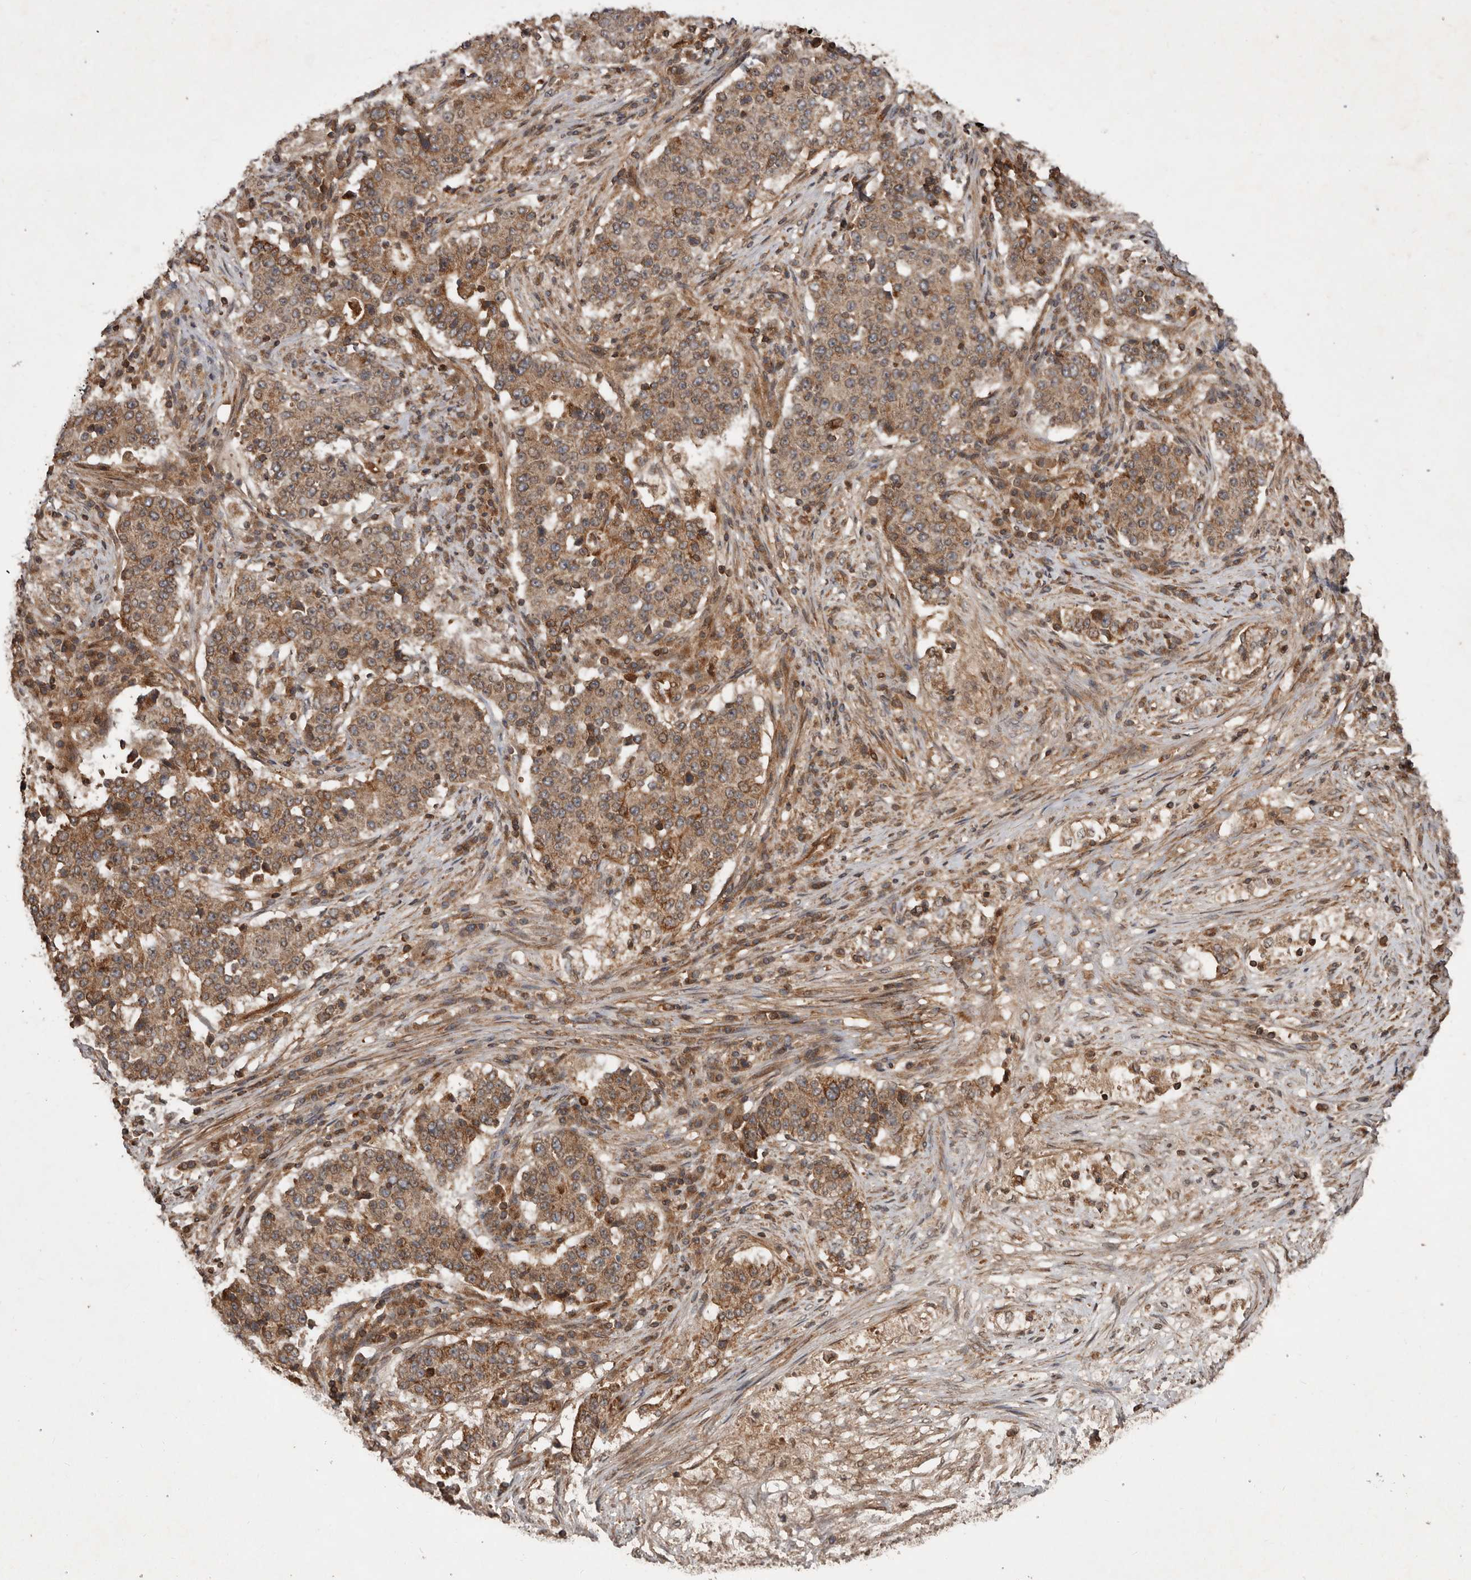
{"staining": {"intensity": "moderate", "quantity": ">75%", "location": "cytoplasmic/membranous"}, "tissue": "stomach cancer", "cell_type": "Tumor cells", "image_type": "cancer", "snomed": [{"axis": "morphology", "description": "Adenocarcinoma, NOS"}, {"axis": "topography", "description": "Stomach"}], "caption": "An image of human stomach cancer stained for a protein displays moderate cytoplasmic/membranous brown staining in tumor cells.", "gene": "STK36", "patient": {"sex": "male", "age": 59}}